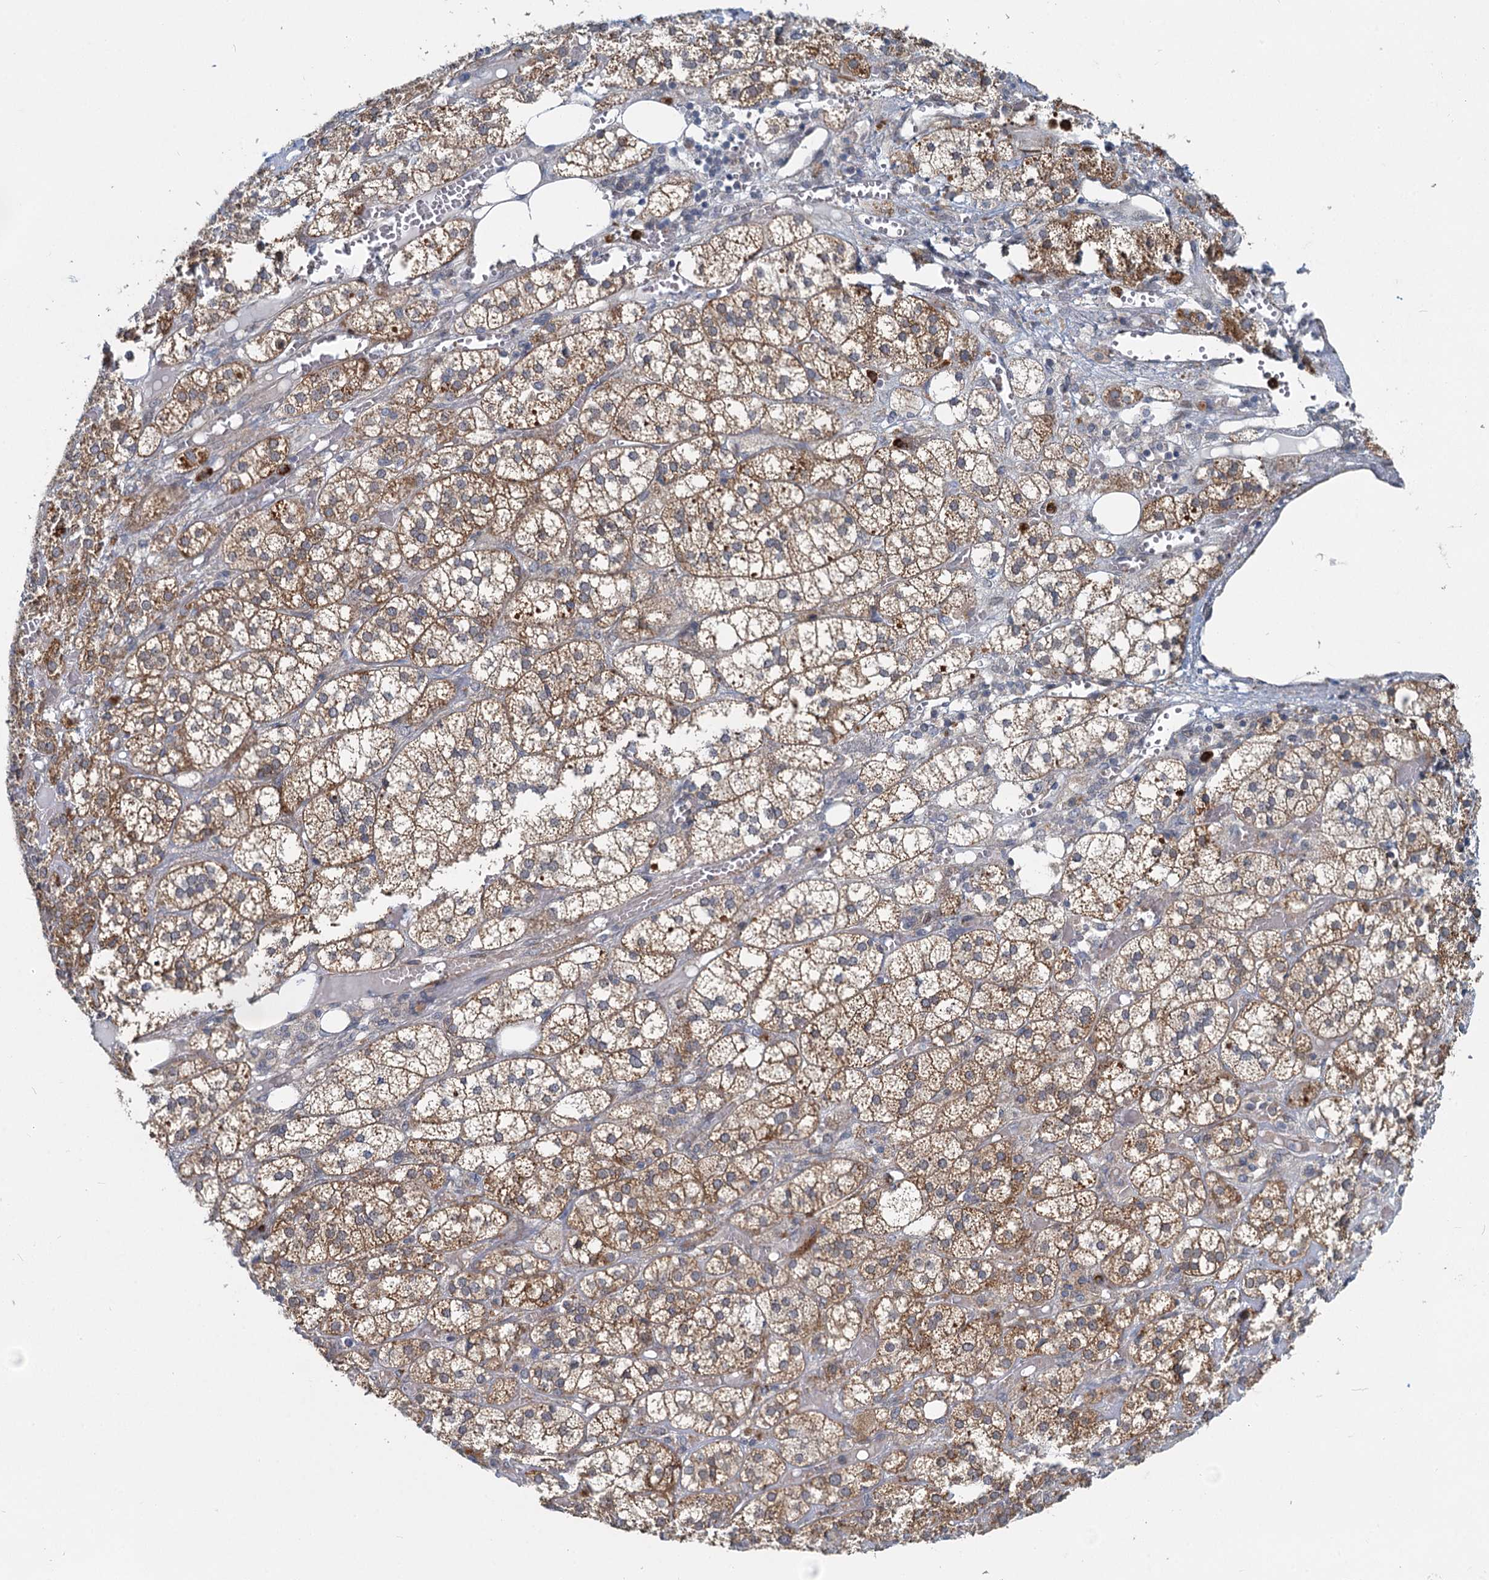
{"staining": {"intensity": "strong", "quantity": "25%-75%", "location": "cytoplasmic/membranous"}, "tissue": "adrenal gland", "cell_type": "Glandular cells", "image_type": "normal", "snomed": [{"axis": "morphology", "description": "Normal tissue, NOS"}, {"axis": "topography", "description": "Adrenal gland"}], "caption": "IHC (DAB) staining of benign human adrenal gland displays strong cytoplasmic/membranous protein staining in about 25%-75% of glandular cells. (Stains: DAB in brown, nuclei in blue, Microscopy: brightfield microscopy at high magnification).", "gene": "ADCY2", "patient": {"sex": "female", "age": 61}}